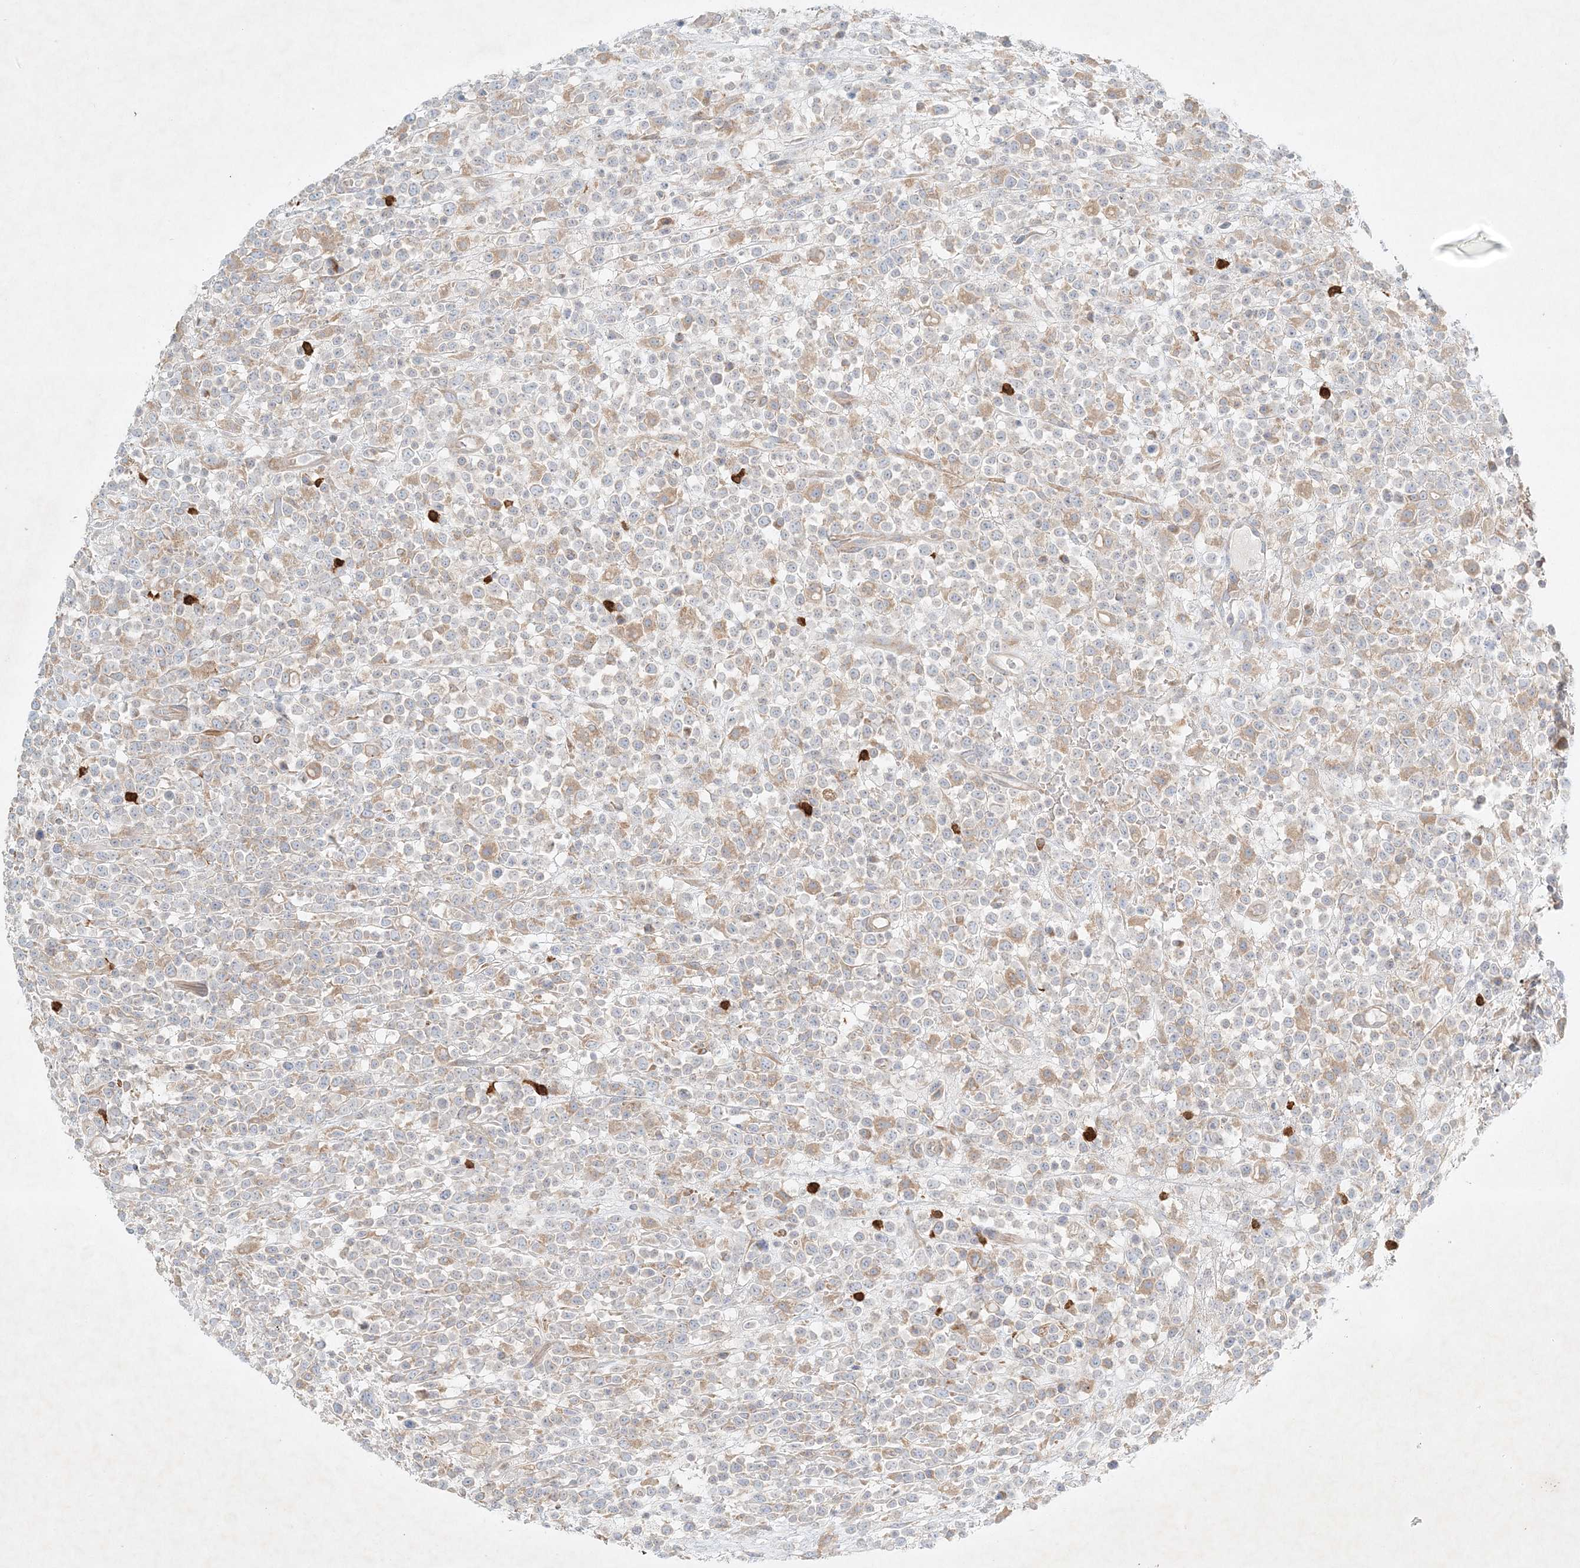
{"staining": {"intensity": "moderate", "quantity": "<25%", "location": "cytoplasmic/membranous"}, "tissue": "lymphoma", "cell_type": "Tumor cells", "image_type": "cancer", "snomed": [{"axis": "morphology", "description": "Malignant lymphoma, non-Hodgkin's type, High grade"}, {"axis": "topography", "description": "Colon"}], "caption": "Human malignant lymphoma, non-Hodgkin's type (high-grade) stained for a protein (brown) exhibits moderate cytoplasmic/membranous positive staining in approximately <25% of tumor cells.", "gene": "STK11IP", "patient": {"sex": "female", "age": 53}}